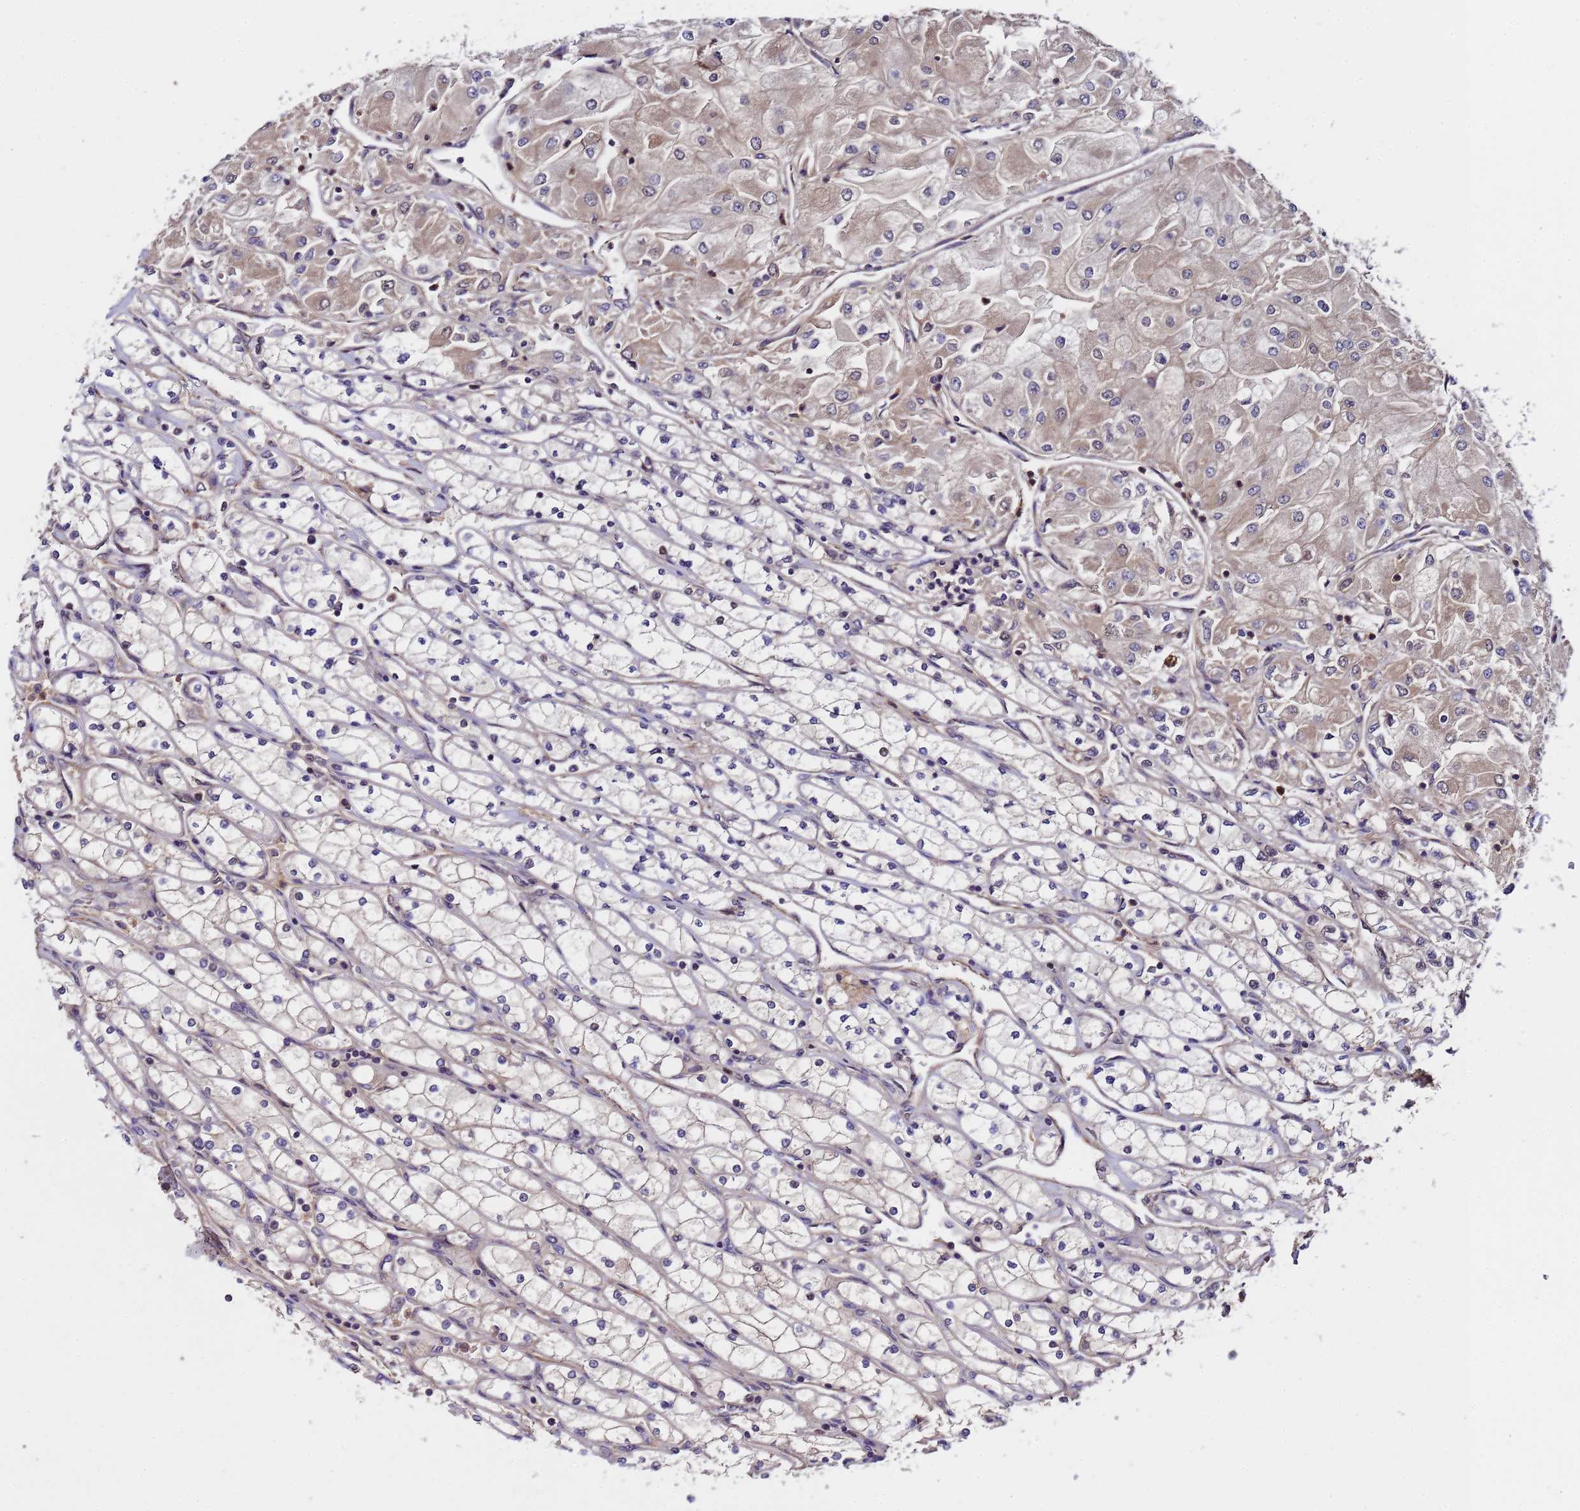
{"staining": {"intensity": "weak", "quantity": "<25%", "location": "cytoplasmic/membranous"}, "tissue": "renal cancer", "cell_type": "Tumor cells", "image_type": "cancer", "snomed": [{"axis": "morphology", "description": "Adenocarcinoma, NOS"}, {"axis": "topography", "description": "Kidney"}], "caption": "DAB immunohistochemical staining of human renal cancer demonstrates no significant expression in tumor cells.", "gene": "GSTCD", "patient": {"sex": "male", "age": 80}}